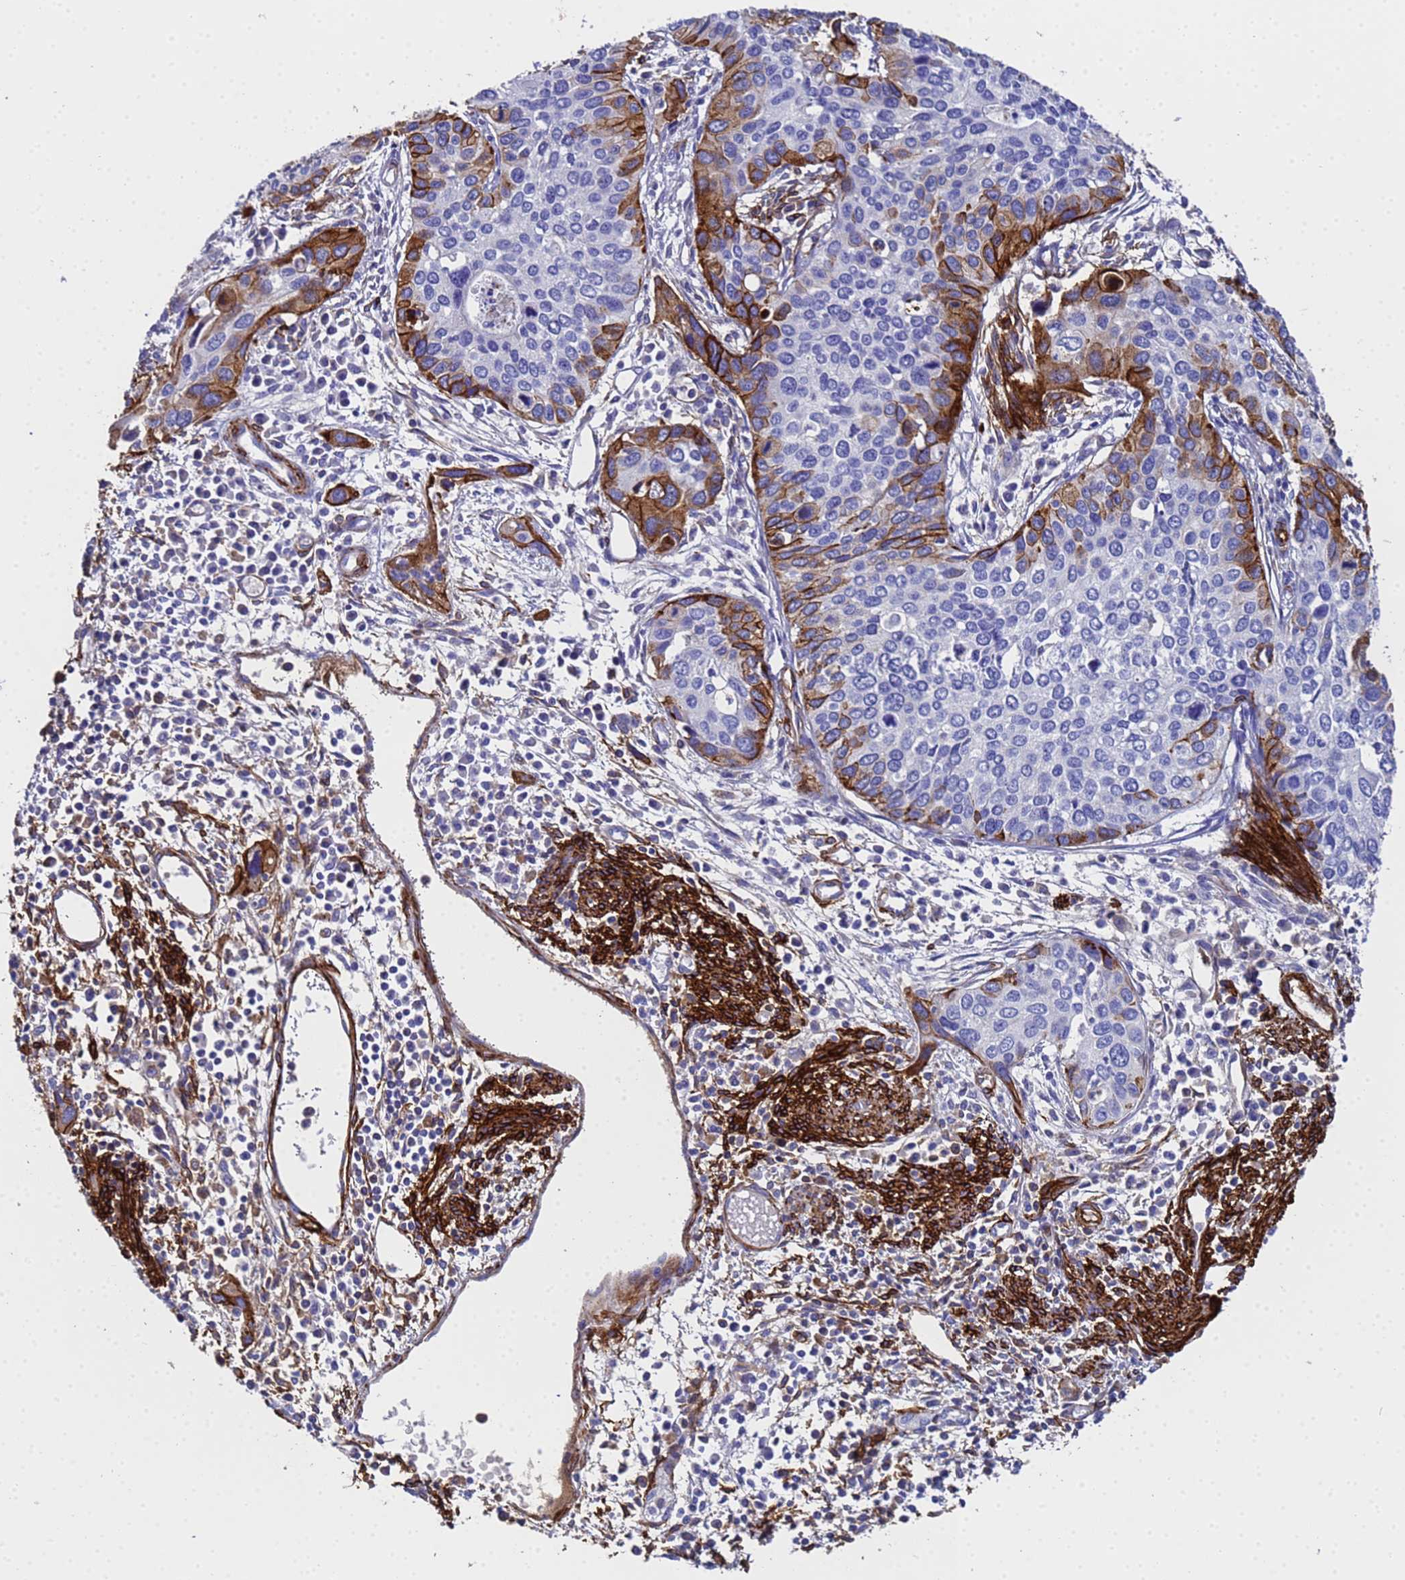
{"staining": {"intensity": "strong", "quantity": "<25%", "location": "cytoplasmic/membranous"}, "tissue": "cervical cancer", "cell_type": "Tumor cells", "image_type": "cancer", "snomed": [{"axis": "morphology", "description": "Squamous cell carcinoma, NOS"}, {"axis": "topography", "description": "Cervix"}], "caption": "Squamous cell carcinoma (cervical) was stained to show a protein in brown. There is medium levels of strong cytoplasmic/membranous positivity in about <25% of tumor cells.", "gene": "ADIPOQ", "patient": {"sex": "female", "age": 55}}